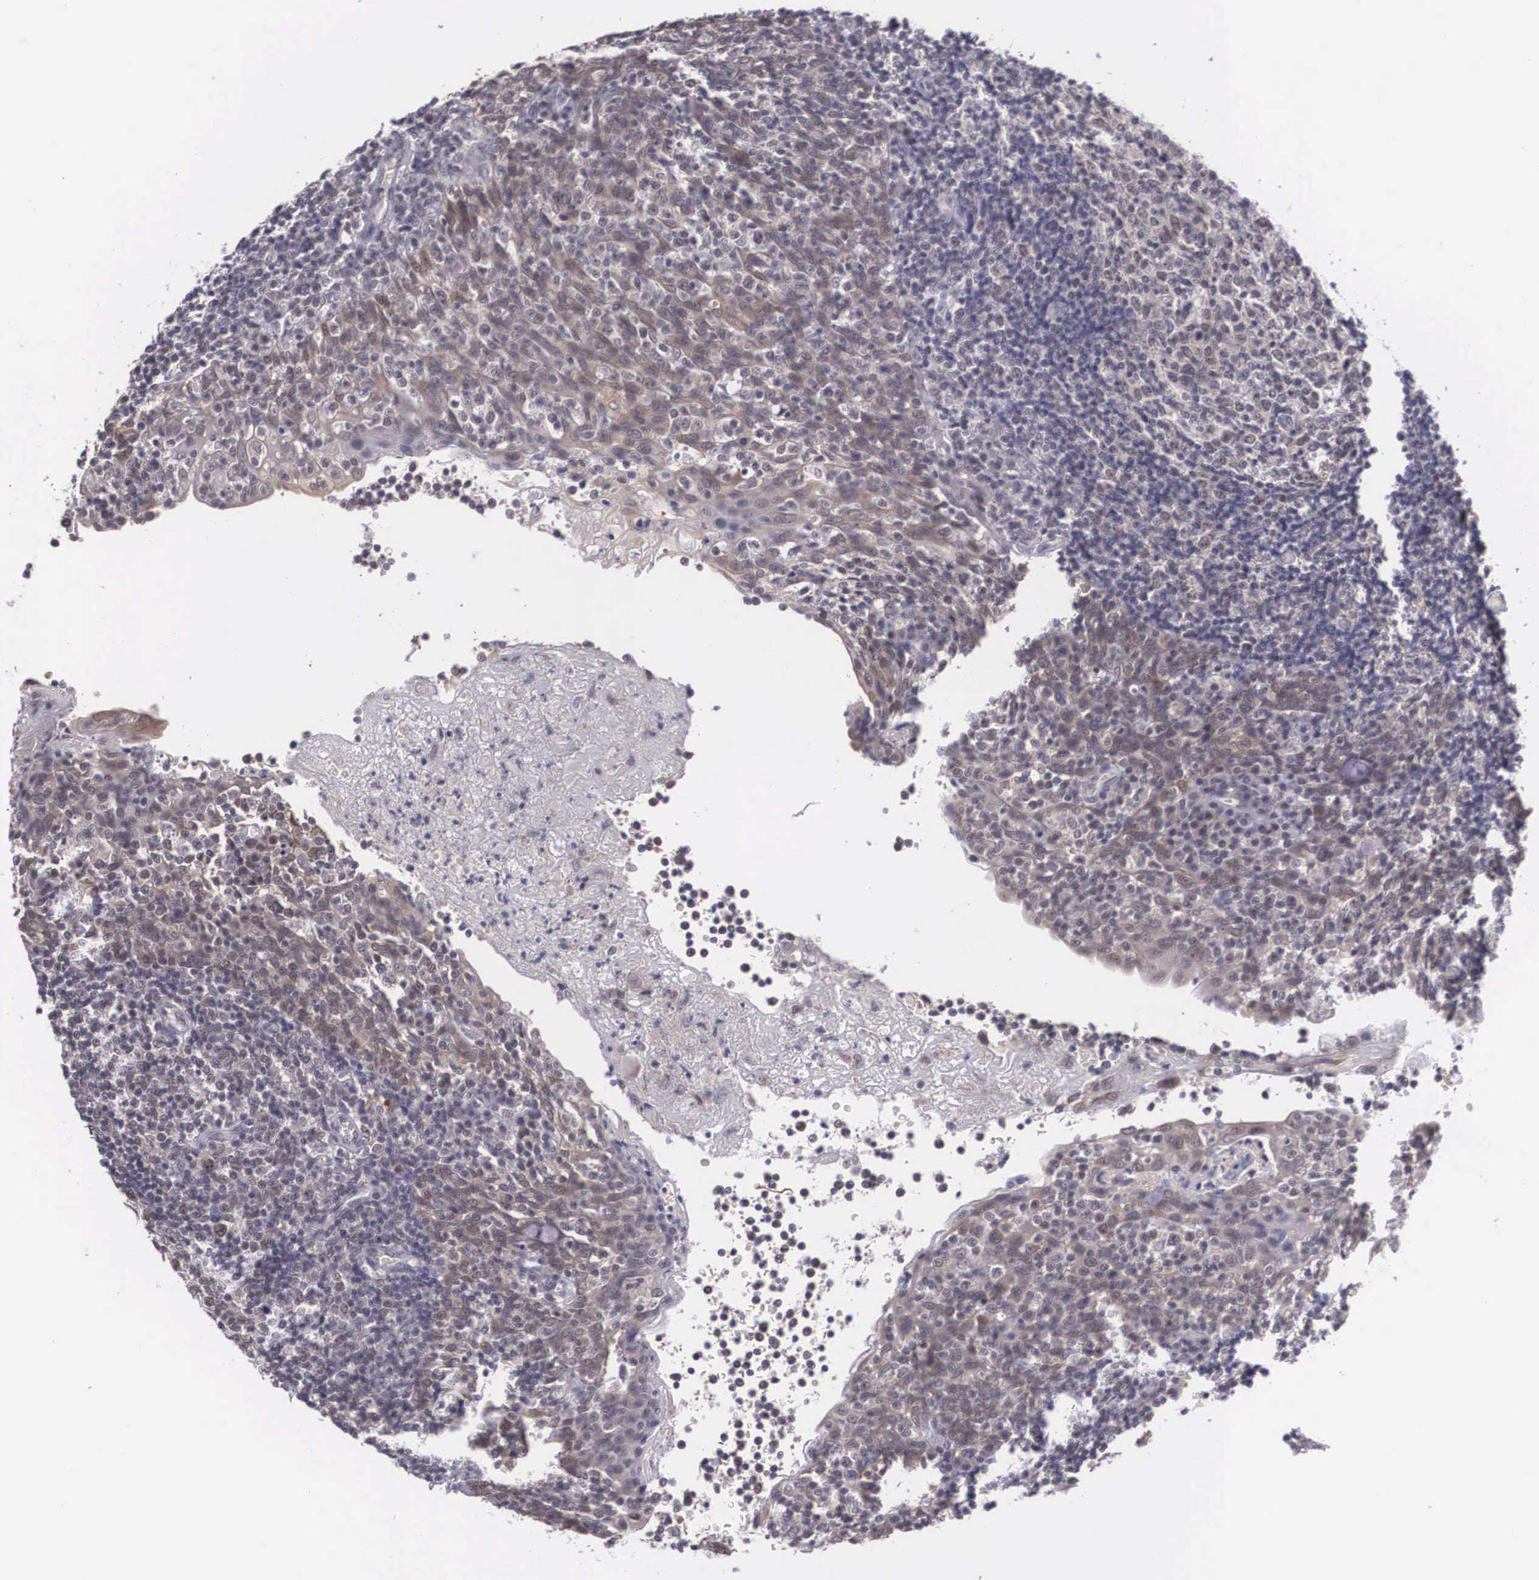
{"staining": {"intensity": "weak", "quantity": "<25%", "location": "cytoplasmic/membranous,nuclear"}, "tissue": "tonsil", "cell_type": "Germinal center cells", "image_type": "normal", "snomed": [{"axis": "morphology", "description": "Normal tissue, NOS"}, {"axis": "topography", "description": "Tonsil"}], "caption": "Tonsil stained for a protein using IHC shows no positivity germinal center cells.", "gene": "NINL", "patient": {"sex": "female", "age": 3}}